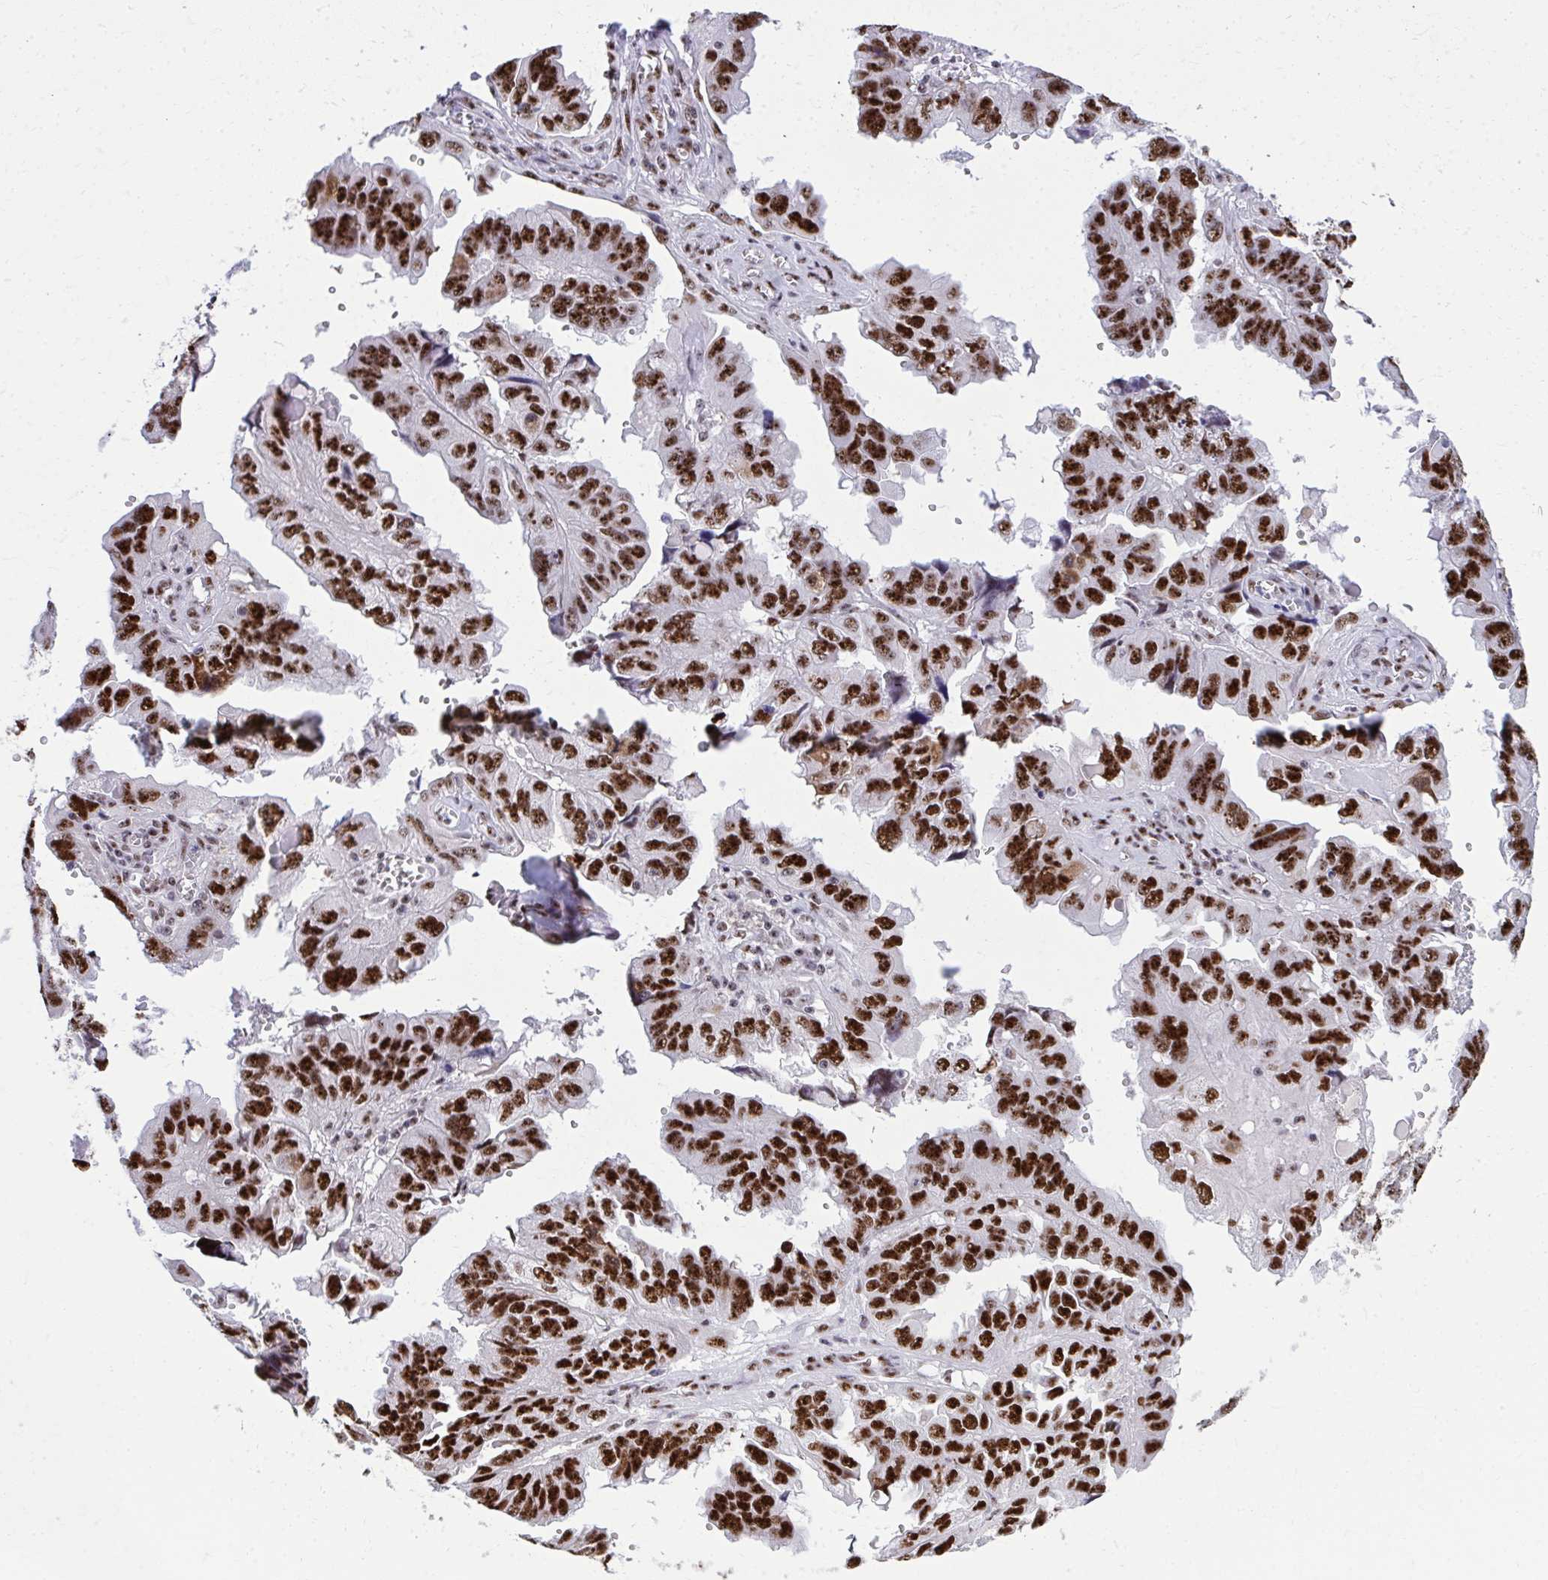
{"staining": {"intensity": "strong", "quantity": ">75%", "location": "nuclear"}, "tissue": "ovarian cancer", "cell_type": "Tumor cells", "image_type": "cancer", "snomed": [{"axis": "morphology", "description": "Cystadenocarcinoma, serous, NOS"}, {"axis": "topography", "description": "Ovary"}], "caption": "DAB (3,3'-diaminobenzidine) immunohistochemical staining of ovarian cancer (serous cystadenocarcinoma) displays strong nuclear protein positivity in about >75% of tumor cells.", "gene": "PELP1", "patient": {"sex": "female", "age": 79}}